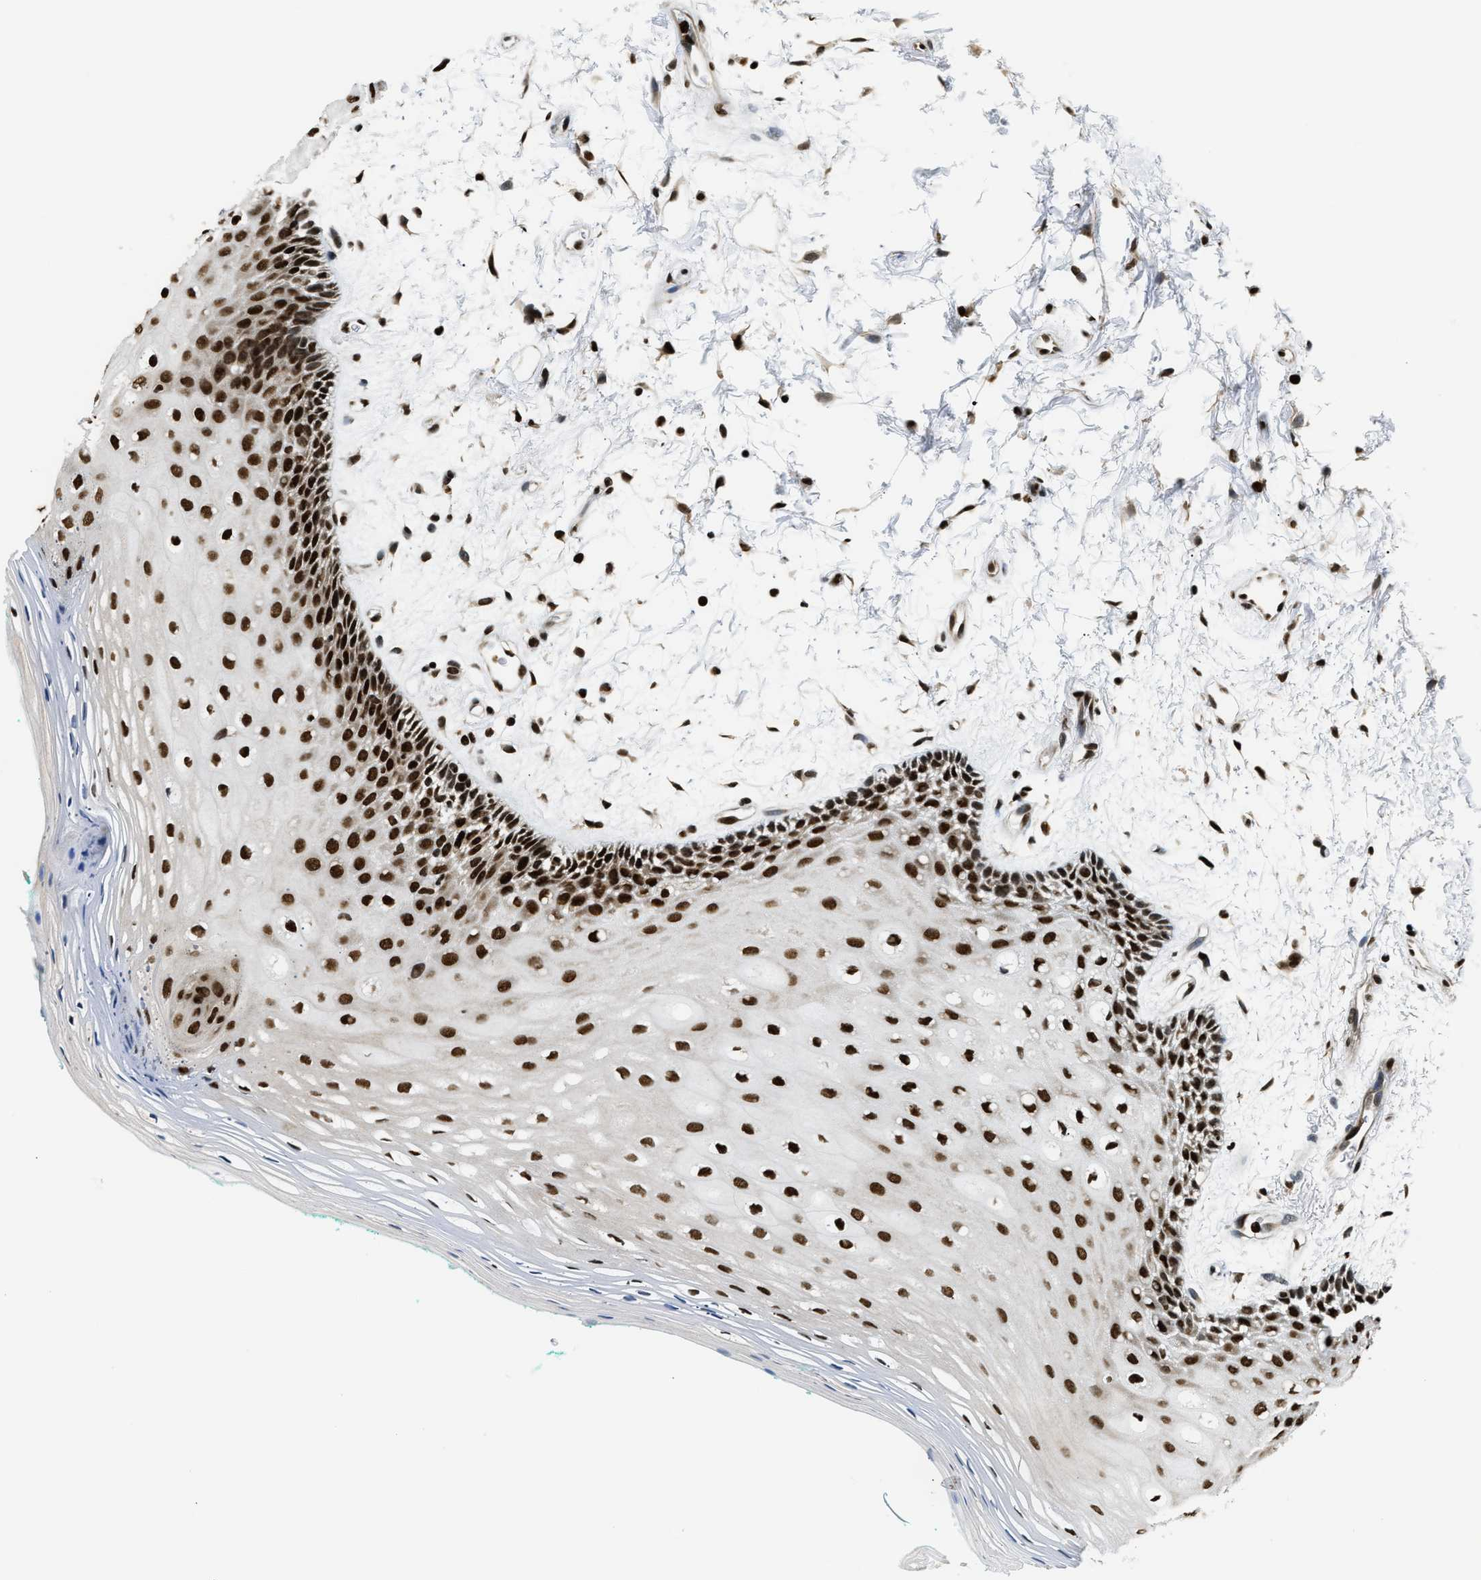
{"staining": {"intensity": "strong", "quantity": ">75%", "location": "nuclear"}, "tissue": "oral mucosa", "cell_type": "Squamous epithelial cells", "image_type": "normal", "snomed": [{"axis": "morphology", "description": "Normal tissue, NOS"}, {"axis": "topography", "description": "Skeletal muscle"}, {"axis": "topography", "description": "Oral tissue"}, {"axis": "topography", "description": "Peripheral nerve tissue"}], "caption": "DAB (3,3'-diaminobenzidine) immunohistochemical staining of normal human oral mucosa shows strong nuclear protein expression in approximately >75% of squamous epithelial cells. The staining is performed using DAB (3,3'-diaminobenzidine) brown chromogen to label protein expression. The nuclei are counter-stained blue using hematoxylin.", "gene": "CCNDBP1", "patient": {"sex": "female", "age": 84}}